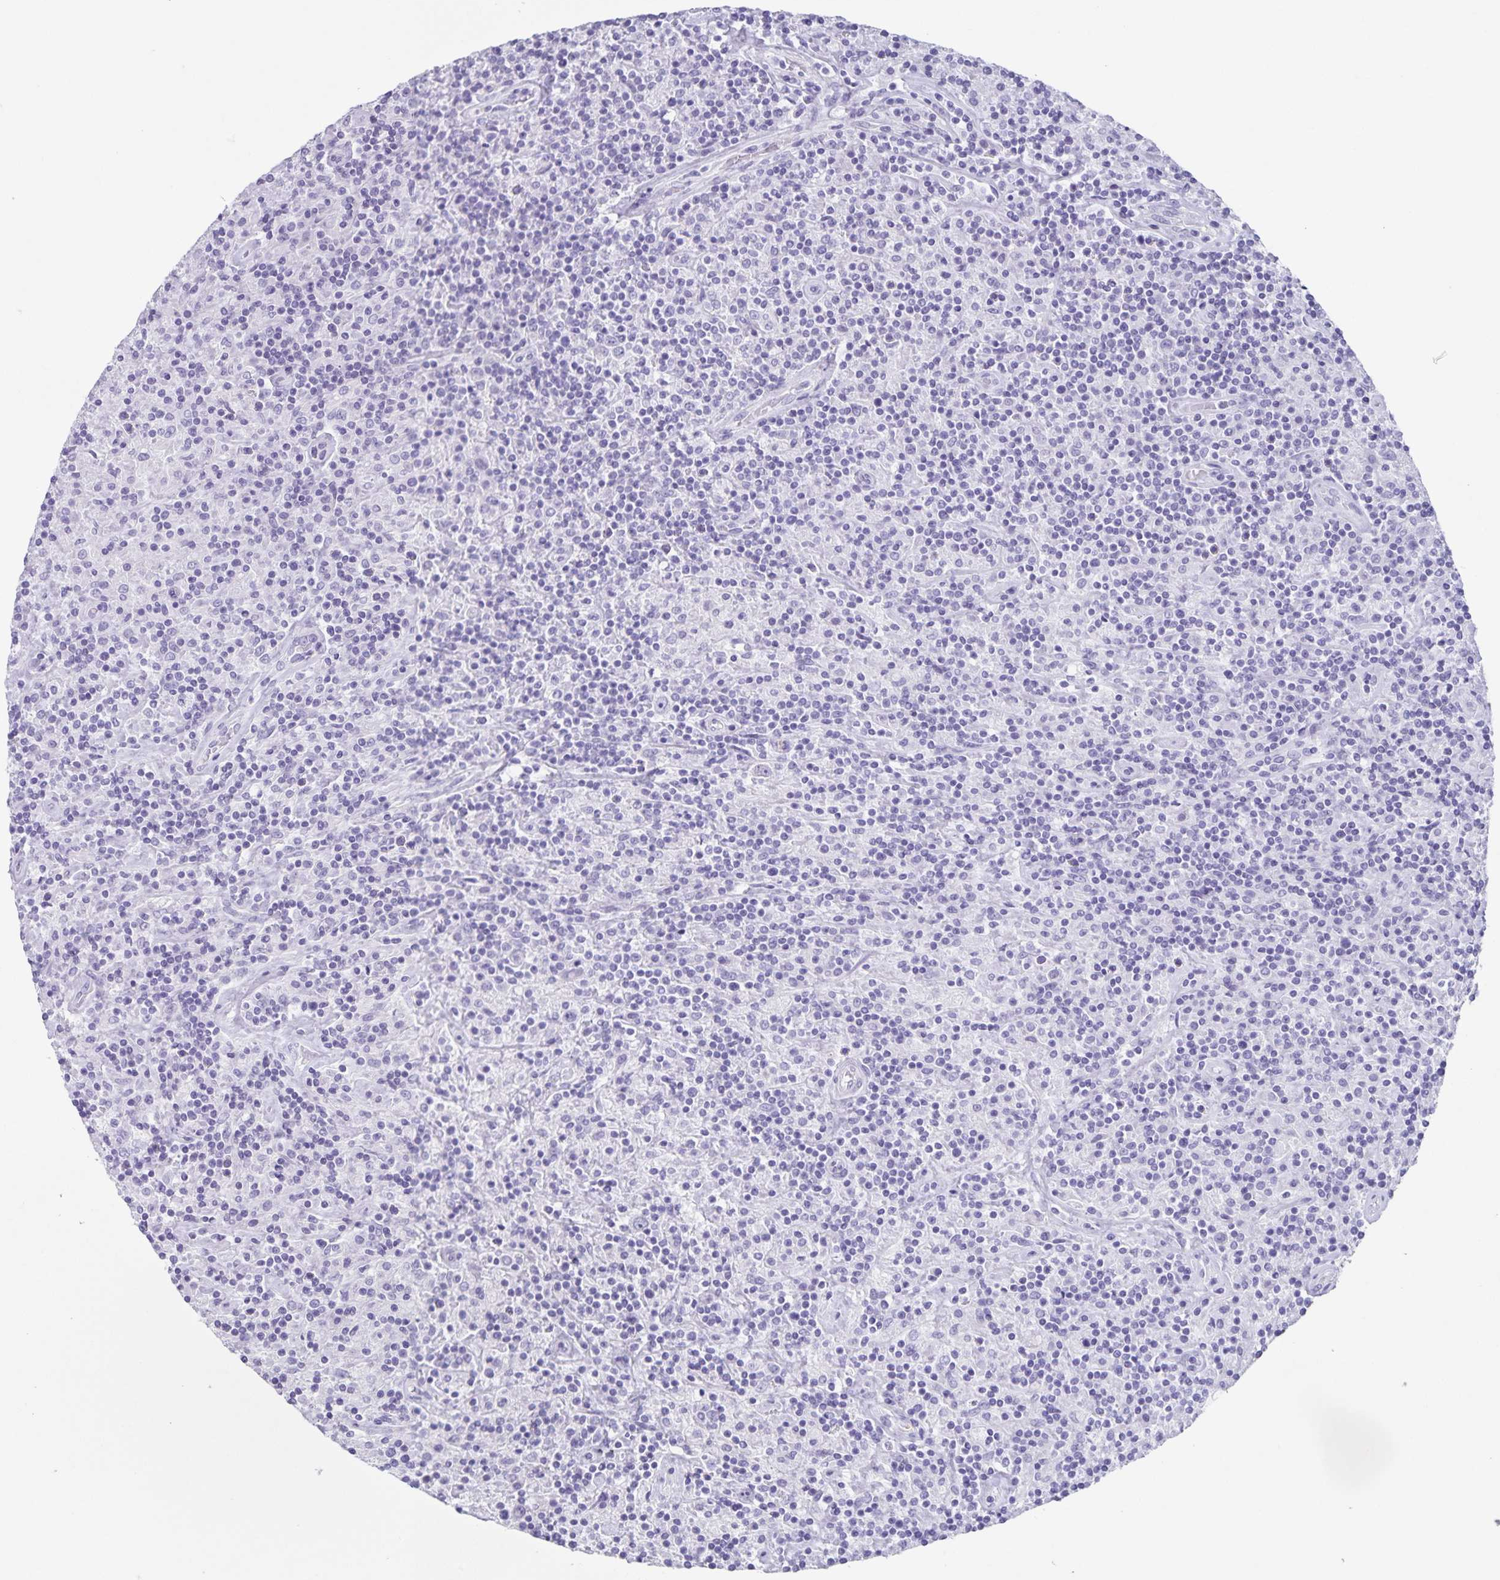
{"staining": {"intensity": "negative", "quantity": "none", "location": "none"}, "tissue": "lymphoma", "cell_type": "Tumor cells", "image_type": "cancer", "snomed": [{"axis": "morphology", "description": "Hodgkin's disease, NOS"}, {"axis": "topography", "description": "Lymph node"}], "caption": "Immunohistochemical staining of human lymphoma demonstrates no significant positivity in tumor cells.", "gene": "C11orf42", "patient": {"sex": "male", "age": 70}}